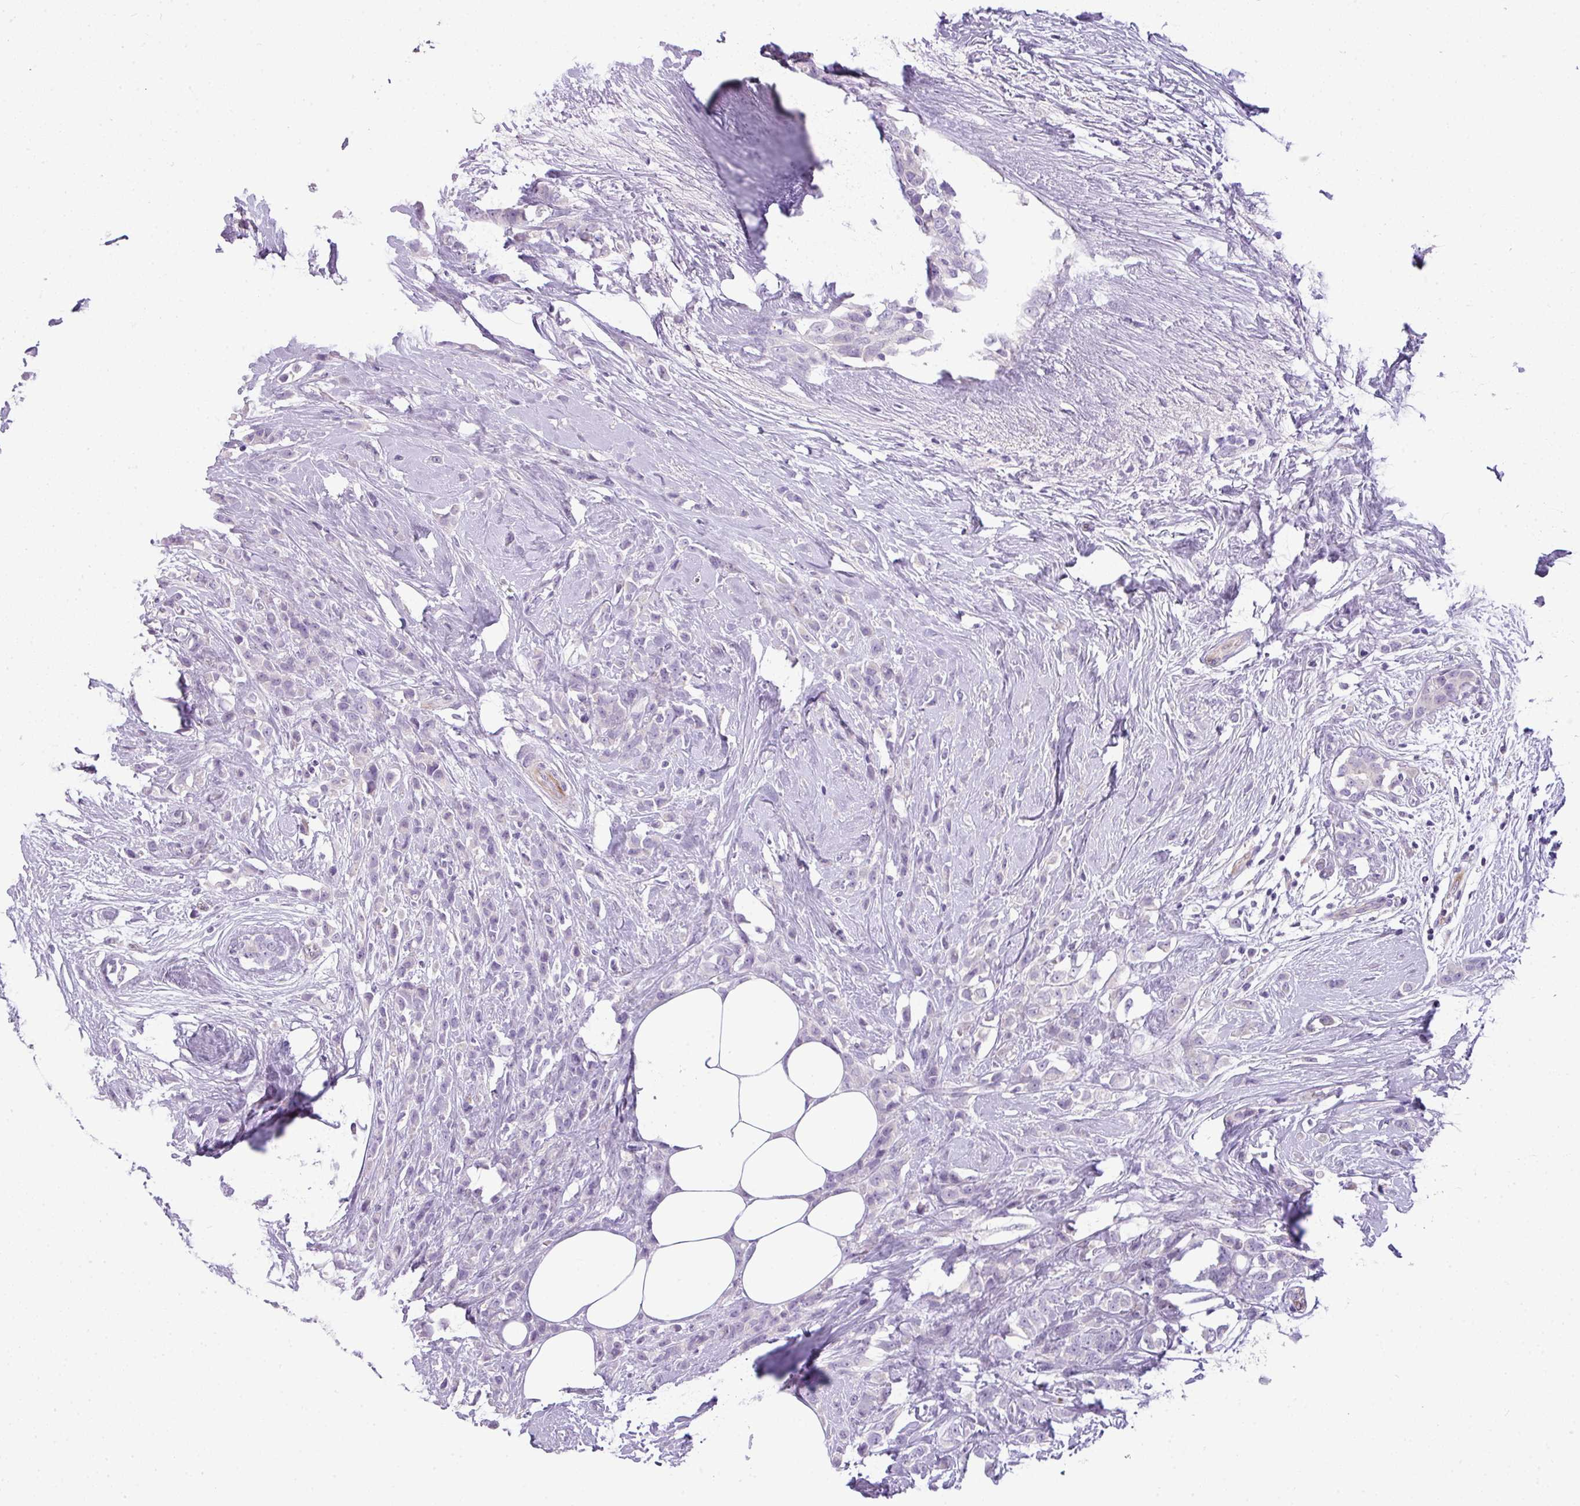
{"staining": {"intensity": "negative", "quantity": "none", "location": "none"}, "tissue": "breast cancer", "cell_type": "Tumor cells", "image_type": "cancer", "snomed": [{"axis": "morphology", "description": "Duct carcinoma"}, {"axis": "topography", "description": "Breast"}], "caption": "Immunohistochemistry of human breast cancer exhibits no expression in tumor cells. Nuclei are stained in blue.", "gene": "ENSG00000273748", "patient": {"sex": "female", "age": 80}}